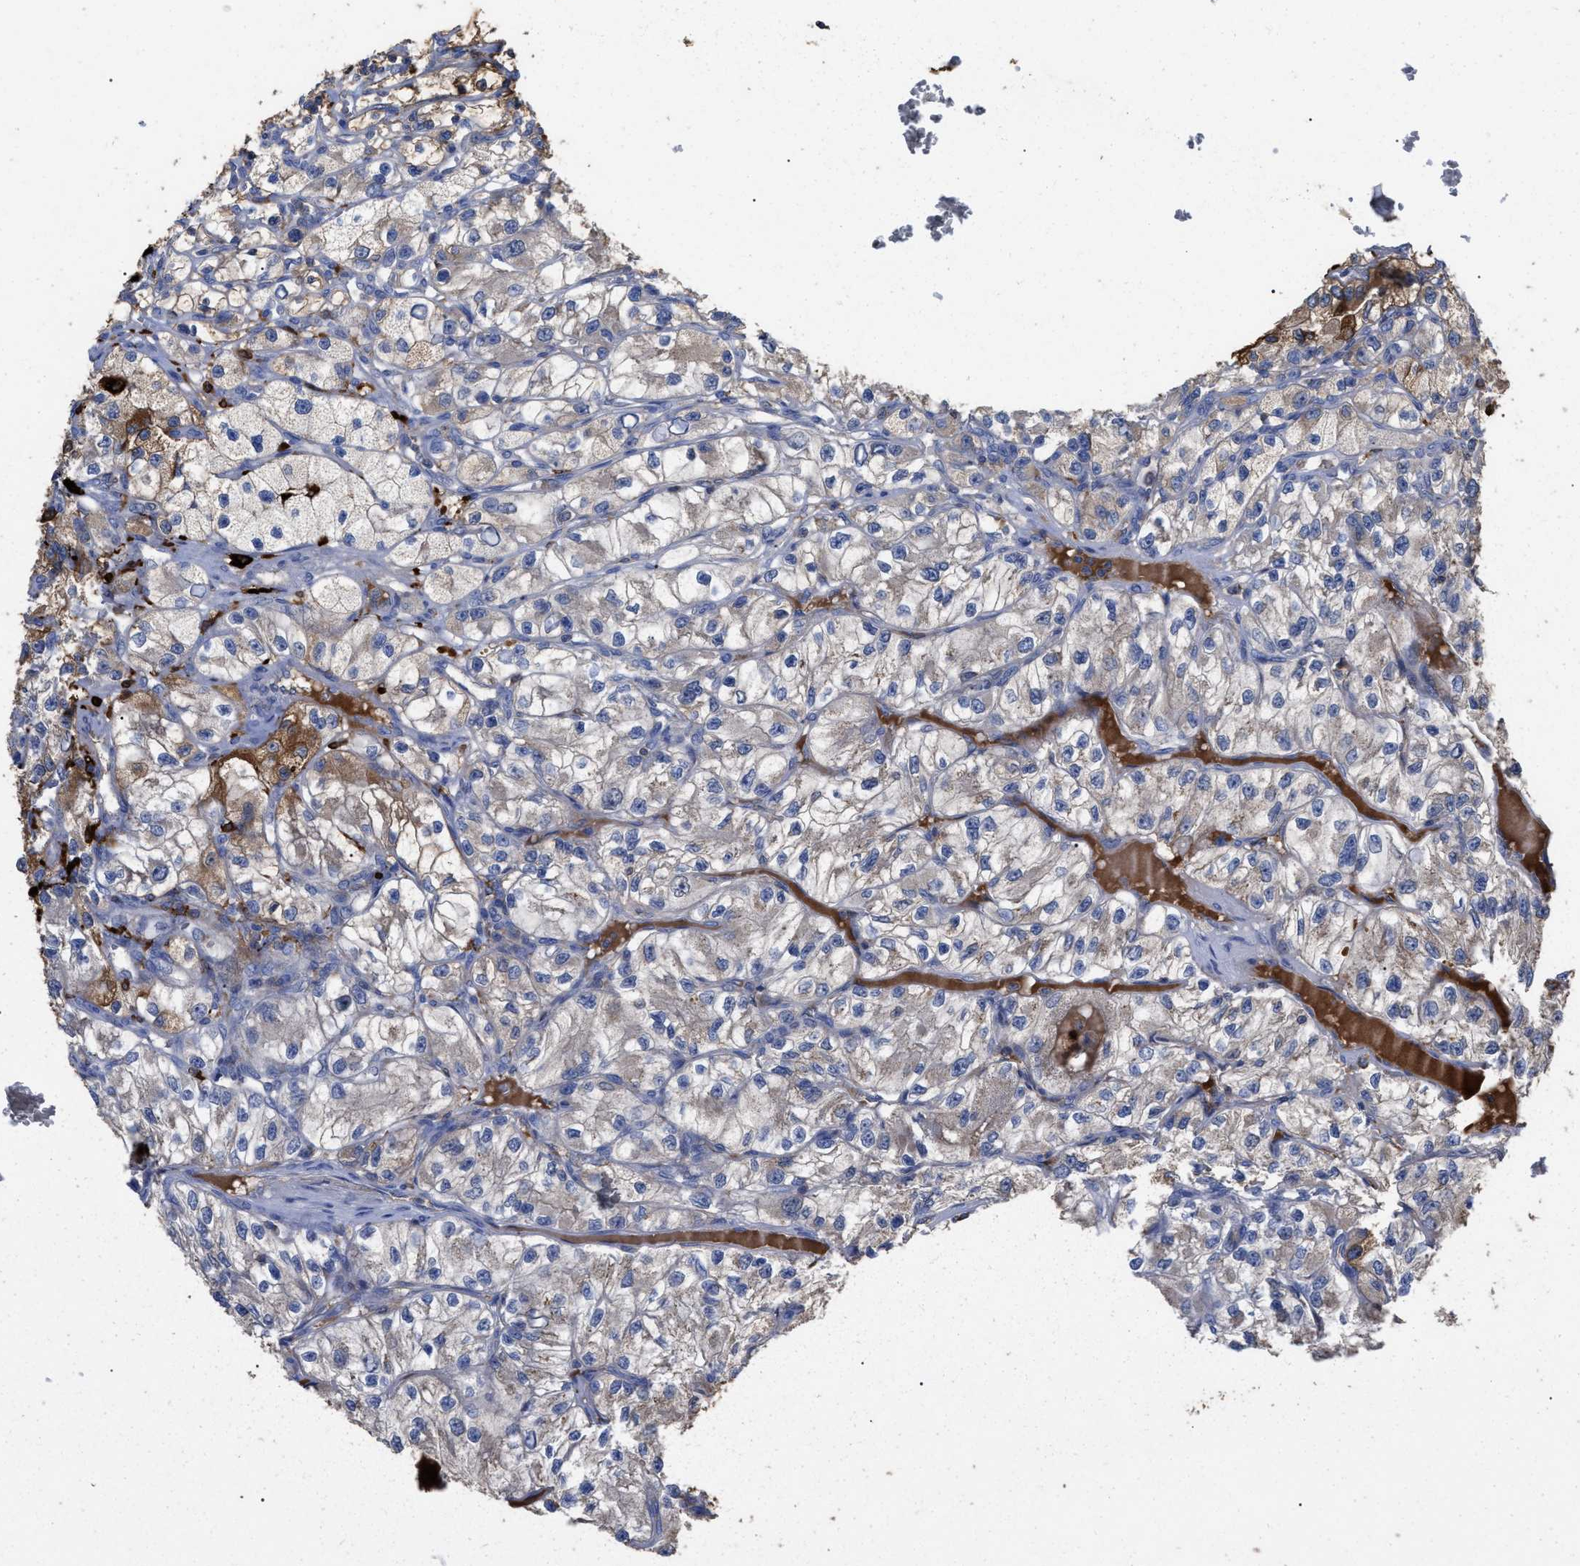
{"staining": {"intensity": "moderate", "quantity": "<25%", "location": "cytoplasmic/membranous"}, "tissue": "renal cancer", "cell_type": "Tumor cells", "image_type": "cancer", "snomed": [{"axis": "morphology", "description": "Adenocarcinoma, NOS"}, {"axis": "topography", "description": "Kidney"}], "caption": "There is low levels of moderate cytoplasmic/membranous positivity in tumor cells of renal adenocarcinoma, as demonstrated by immunohistochemical staining (brown color).", "gene": "GPR179", "patient": {"sex": "female", "age": 57}}